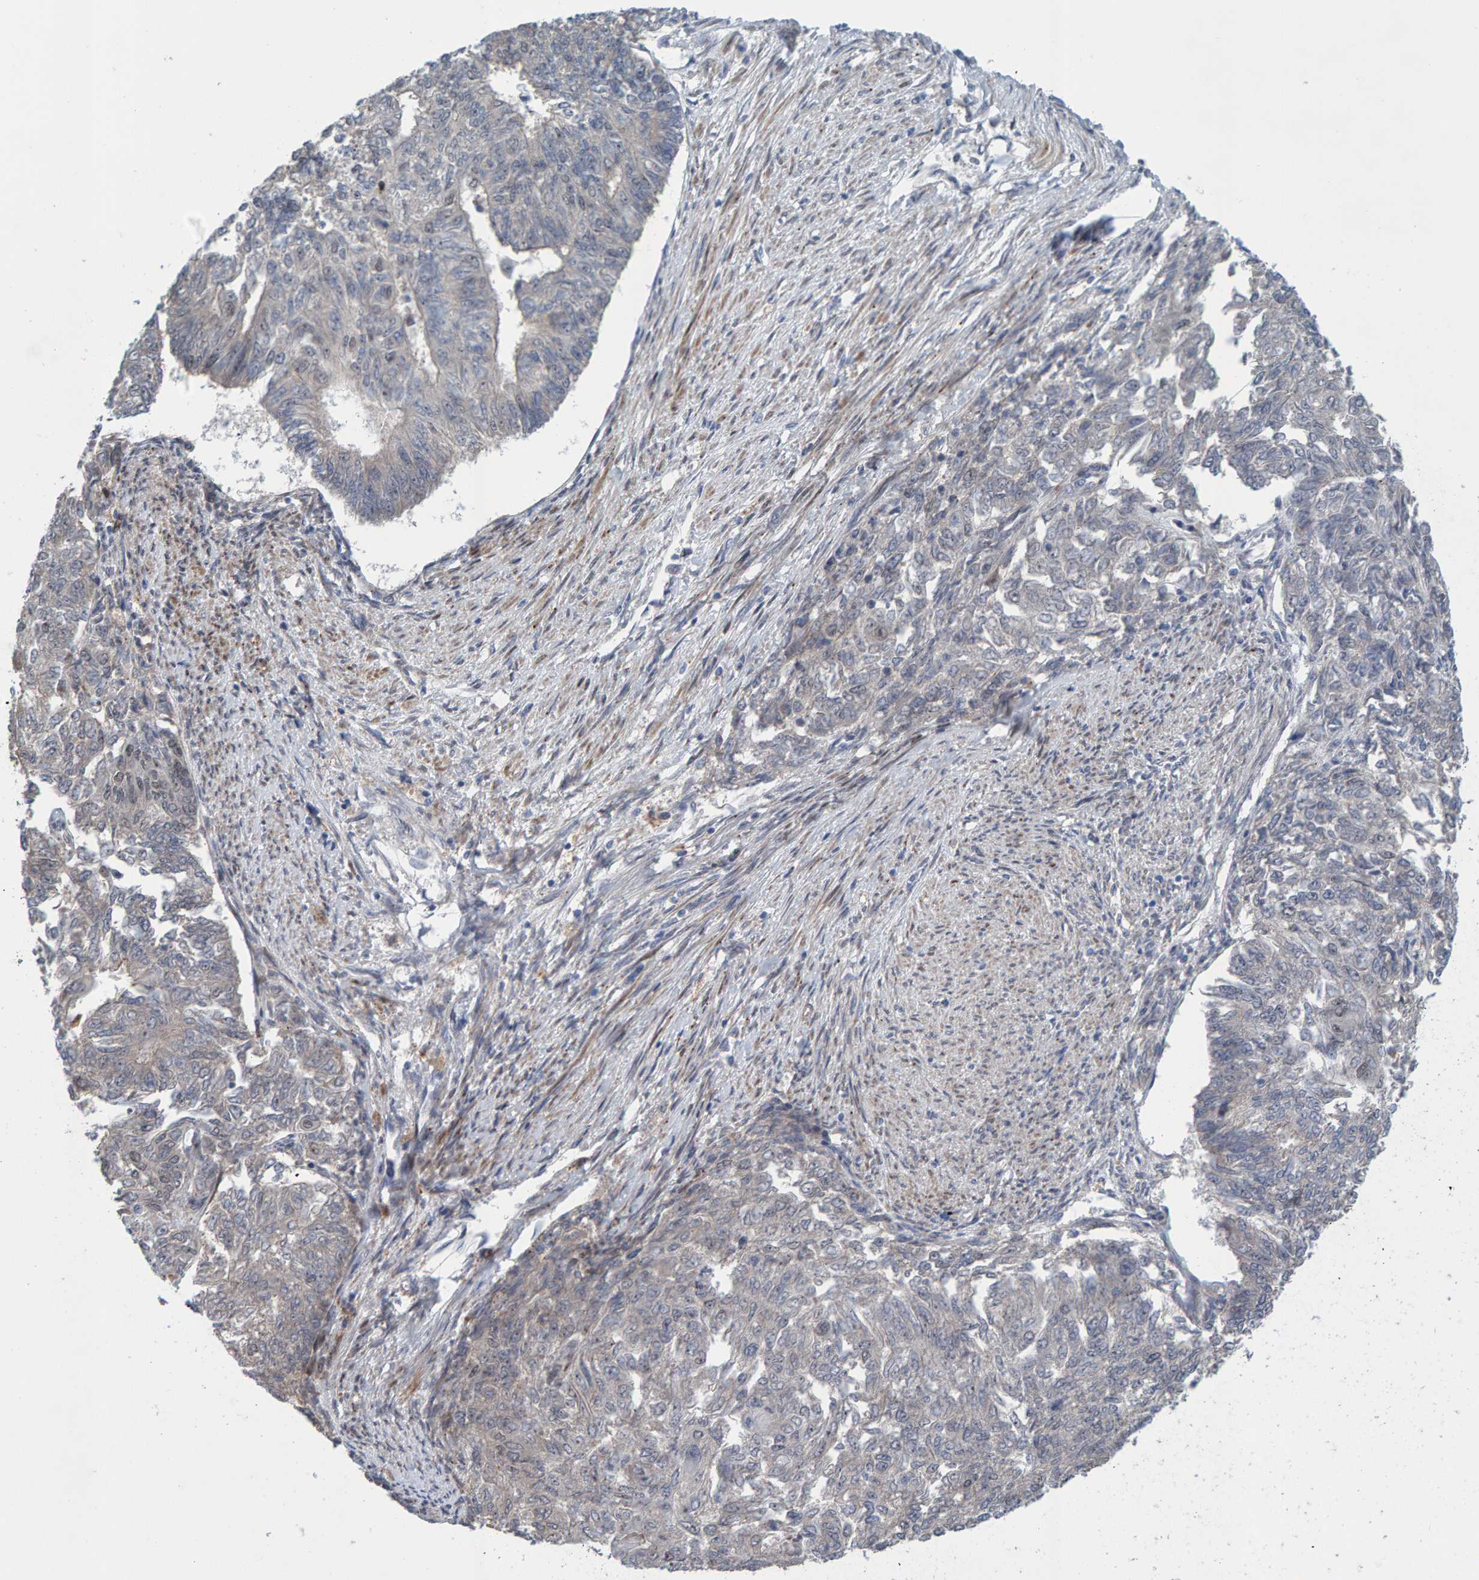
{"staining": {"intensity": "weak", "quantity": "<25%", "location": "nuclear"}, "tissue": "endometrial cancer", "cell_type": "Tumor cells", "image_type": "cancer", "snomed": [{"axis": "morphology", "description": "Adenocarcinoma, NOS"}, {"axis": "topography", "description": "Endometrium"}], "caption": "DAB (3,3'-diaminobenzidine) immunohistochemical staining of endometrial cancer (adenocarcinoma) displays no significant positivity in tumor cells.", "gene": "MFSD6L", "patient": {"sex": "female", "age": 32}}